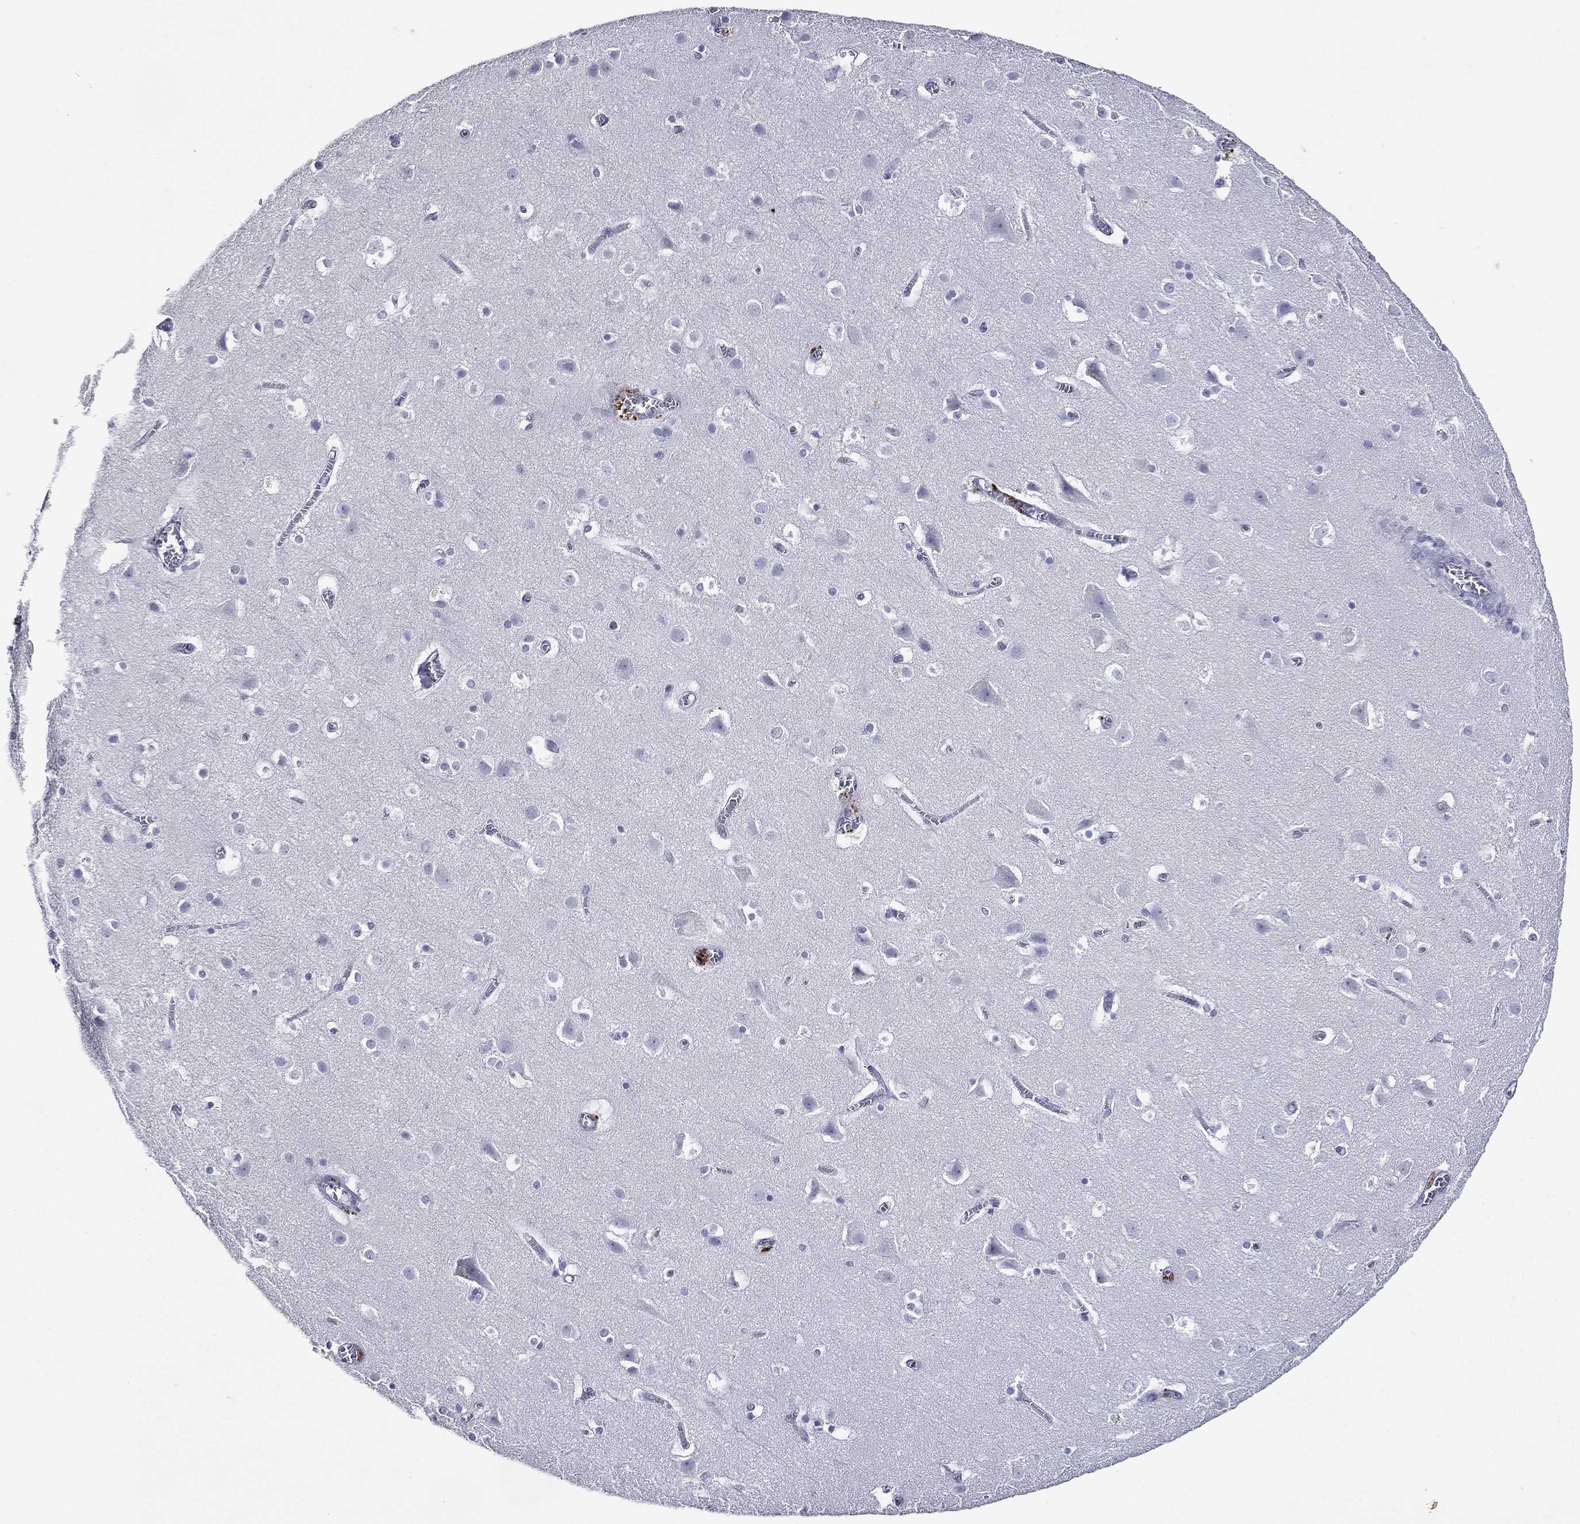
{"staining": {"intensity": "negative", "quantity": "none", "location": "none"}, "tissue": "cerebral cortex", "cell_type": "Endothelial cells", "image_type": "normal", "snomed": [{"axis": "morphology", "description": "Normal tissue, NOS"}, {"axis": "topography", "description": "Cerebral cortex"}], "caption": "The histopathology image shows no staining of endothelial cells in benign cerebral cortex. (IHC, brightfield microscopy, high magnification).", "gene": "KRT7", "patient": {"sex": "male", "age": 59}}